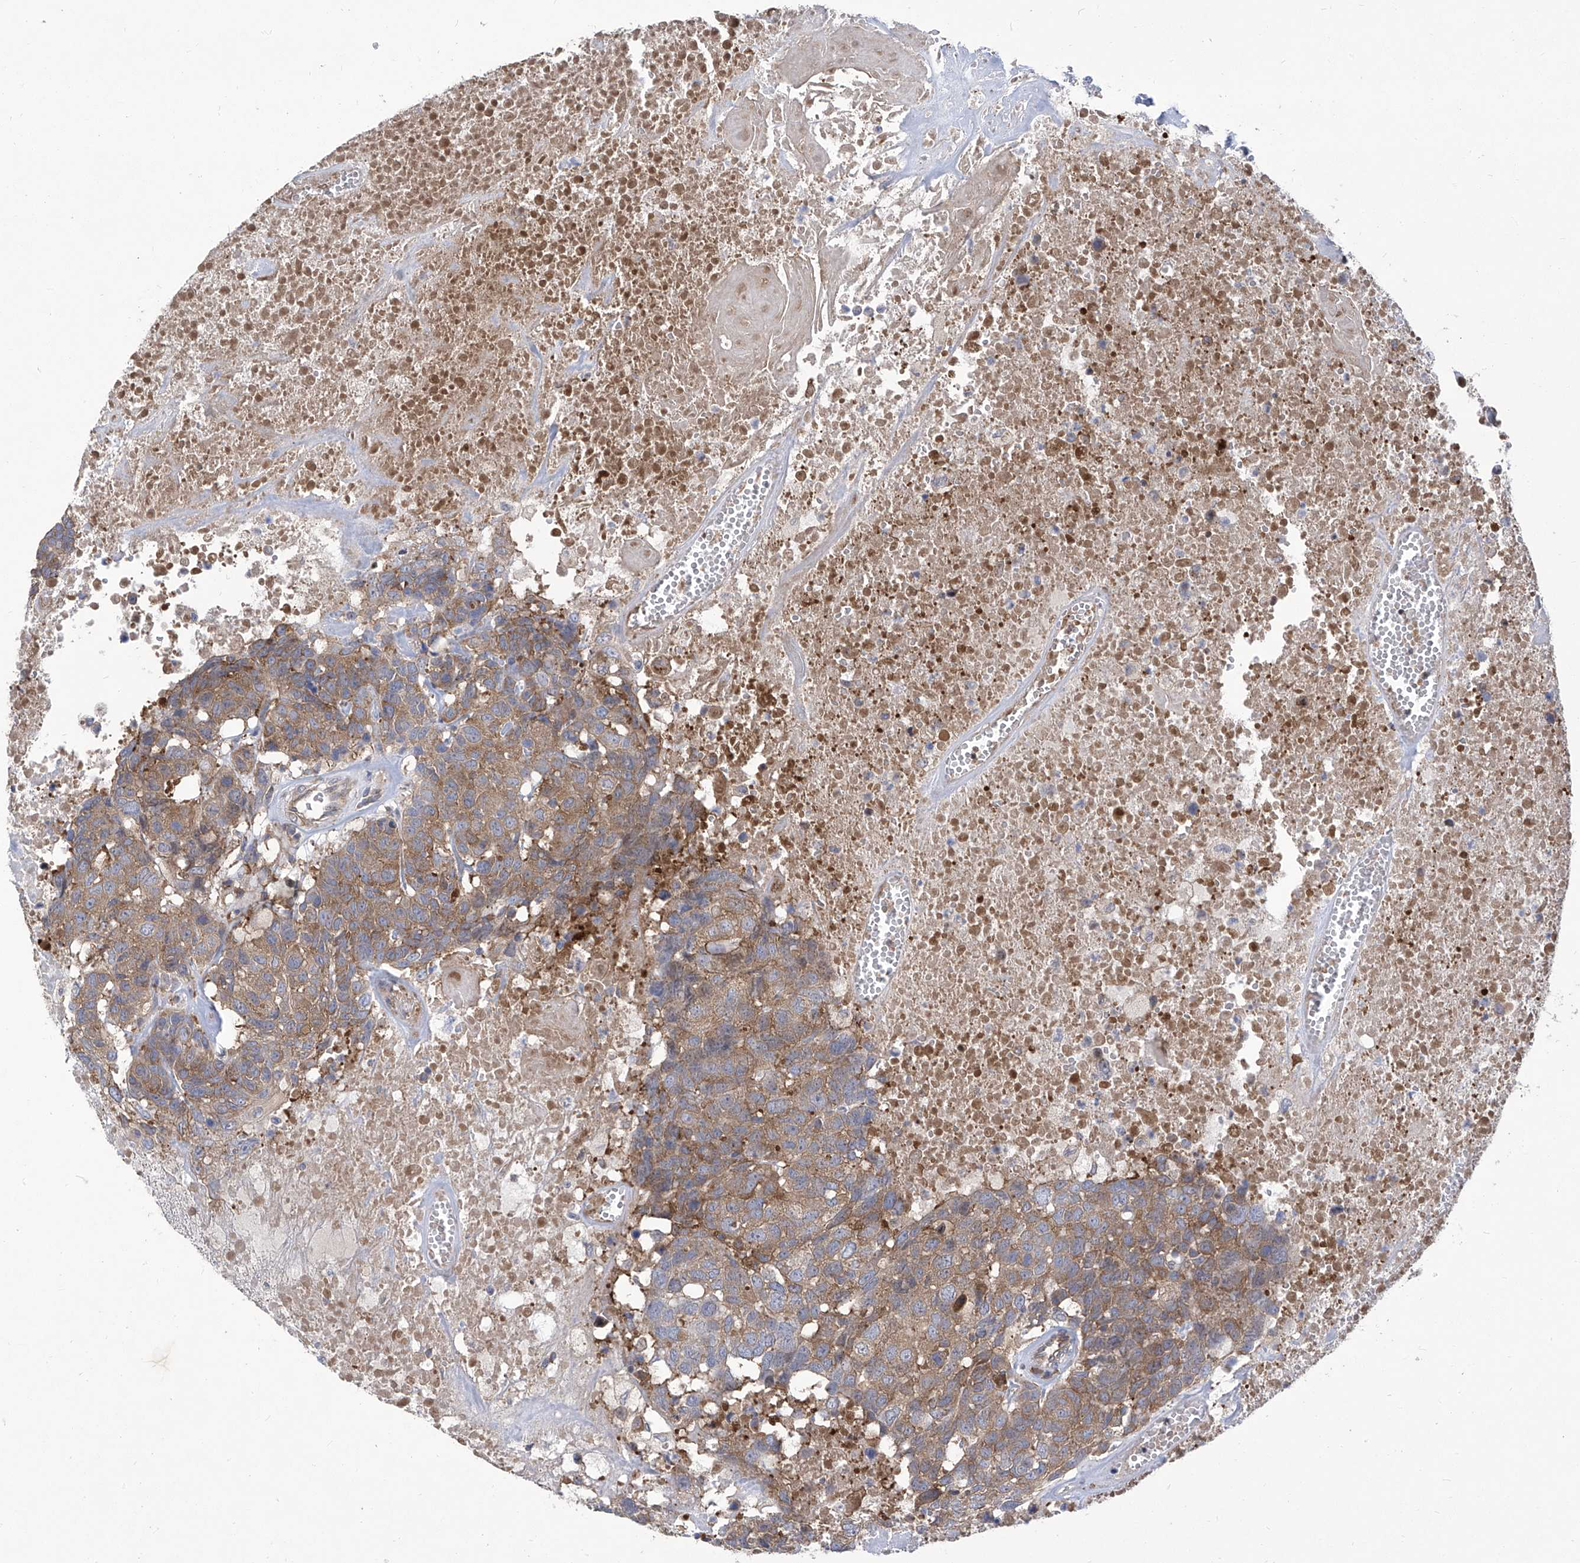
{"staining": {"intensity": "weak", "quantity": "25%-75%", "location": "cytoplasmic/membranous"}, "tissue": "head and neck cancer", "cell_type": "Tumor cells", "image_type": "cancer", "snomed": [{"axis": "morphology", "description": "Squamous cell carcinoma, NOS"}, {"axis": "topography", "description": "Head-Neck"}], "caption": "Tumor cells demonstrate low levels of weak cytoplasmic/membranous expression in about 25%-75% of cells in head and neck cancer (squamous cell carcinoma). Using DAB (3,3'-diaminobenzidine) (brown) and hematoxylin (blue) stains, captured at high magnification using brightfield microscopy.", "gene": "EIF3M", "patient": {"sex": "male", "age": 66}}